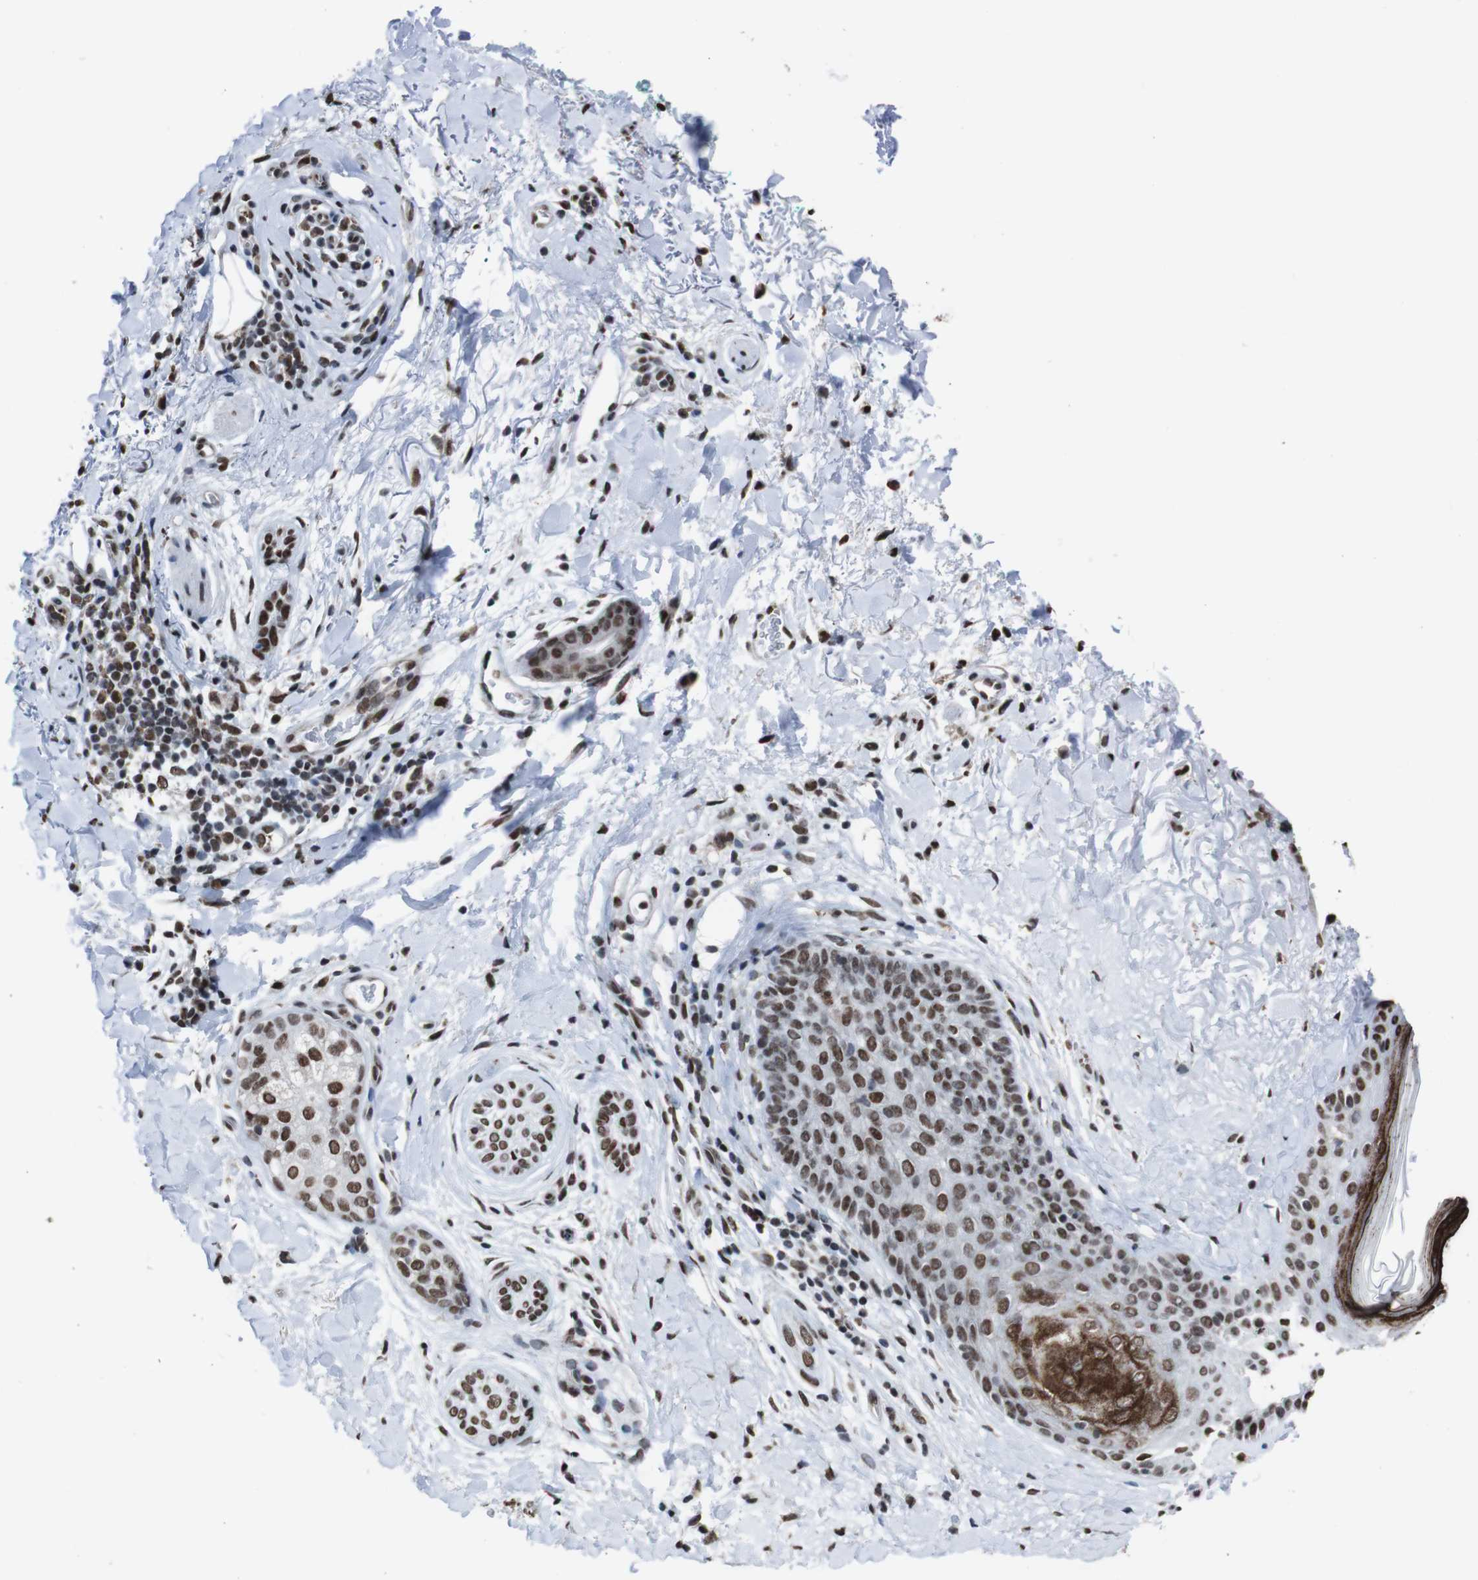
{"staining": {"intensity": "moderate", "quantity": ">75%", "location": "nuclear"}, "tissue": "skin cancer", "cell_type": "Tumor cells", "image_type": "cancer", "snomed": [{"axis": "morphology", "description": "Normal tissue, NOS"}, {"axis": "morphology", "description": "Basal cell carcinoma"}, {"axis": "topography", "description": "Skin"}], "caption": "Skin cancer was stained to show a protein in brown. There is medium levels of moderate nuclear expression in about >75% of tumor cells.", "gene": "ROMO1", "patient": {"sex": "female", "age": 71}}